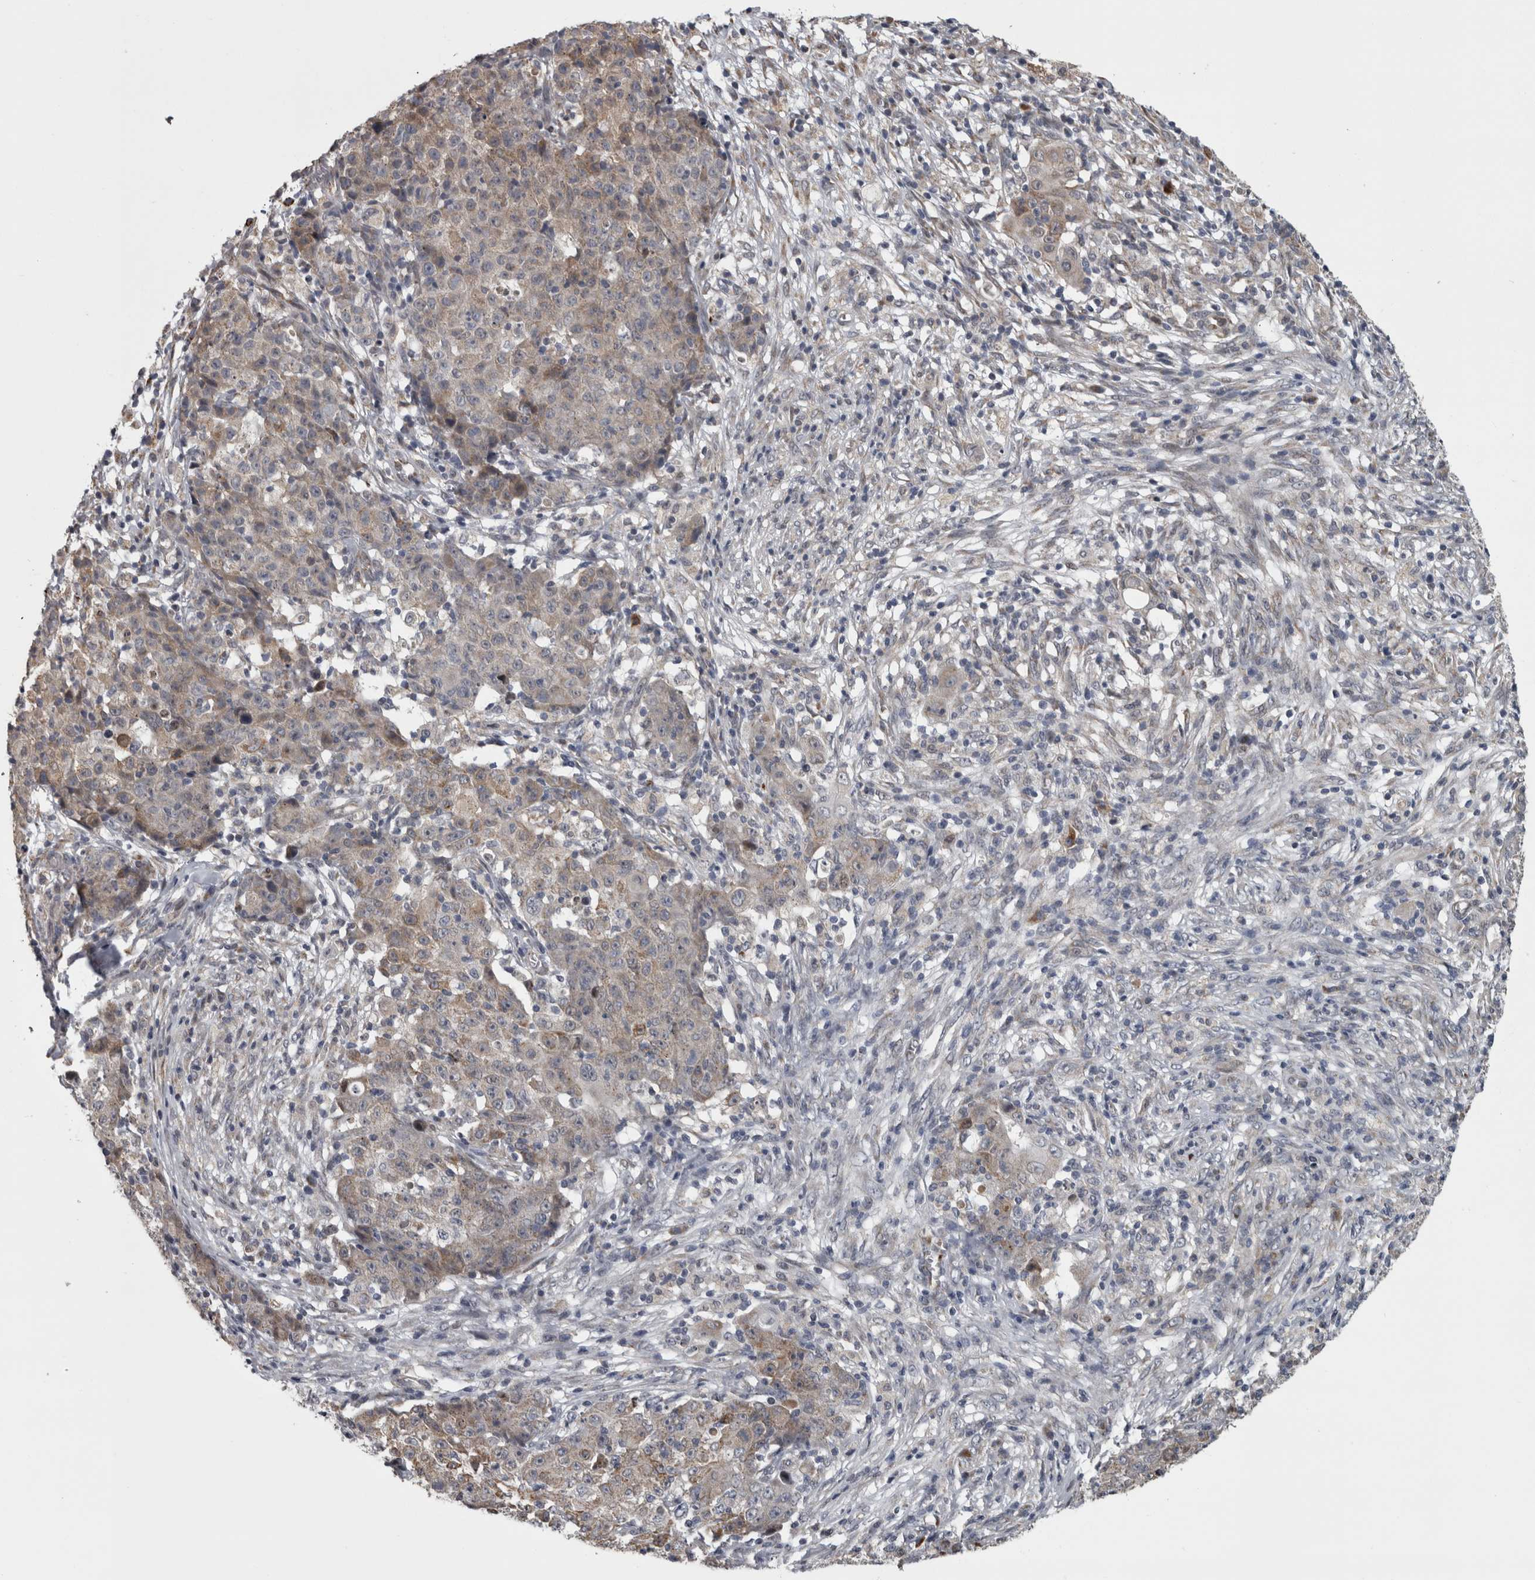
{"staining": {"intensity": "weak", "quantity": "25%-75%", "location": "cytoplasmic/membranous"}, "tissue": "ovarian cancer", "cell_type": "Tumor cells", "image_type": "cancer", "snomed": [{"axis": "morphology", "description": "Carcinoma, endometroid"}, {"axis": "topography", "description": "Ovary"}], "caption": "Brown immunohistochemical staining in human endometroid carcinoma (ovarian) demonstrates weak cytoplasmic/membranous staining in about 25%-75% of tumor cells. (IHC, brightfield microscopy, high magnification).", "gene": "DBT", "patient": {"sex": "female", "age": 42}}